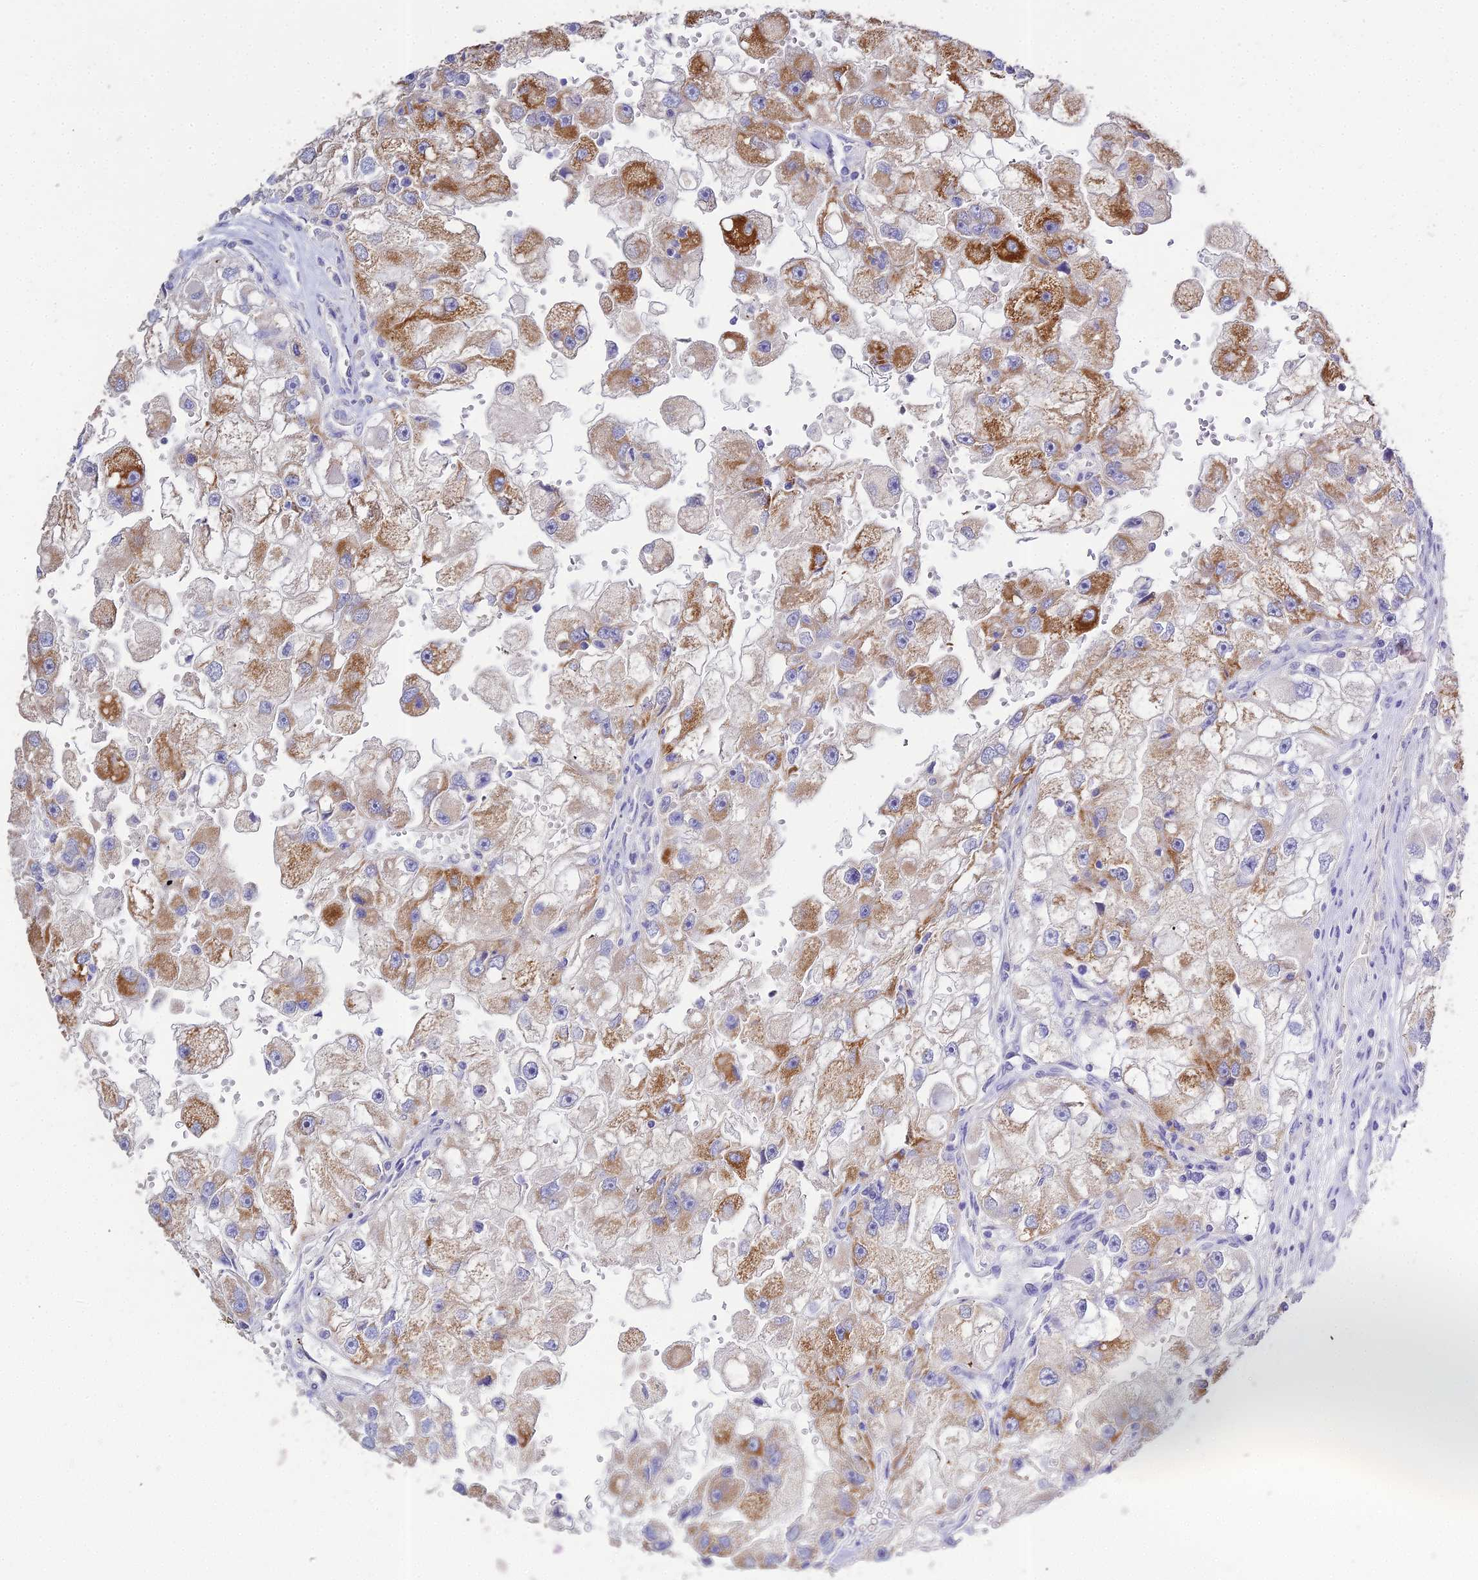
{"staining": {"intensity": "moderate", "quantity": ">75%", "location": "cytoplasmic/membranous"}, "tissue": "renal cancer", "cell_type": "Tumor cells", "image_type": "cancer", "snomed": [{"axis": "morphology", "description": "Adenocarcinoma, NOS"}, {"axis": "topography", "description": "Kidney"}], "caption": "Renal cancer (adenocarcinoma) tissue exhibits moderate cytoplasmic/membranous expression in about >75% of tumor cells, visualized by immunohistochemistry. (brown staining indicates protein expression, while blue staining denotes nuclei).", "gene": "GLYAT", "patient": {"sex": "male", "age": 63}}